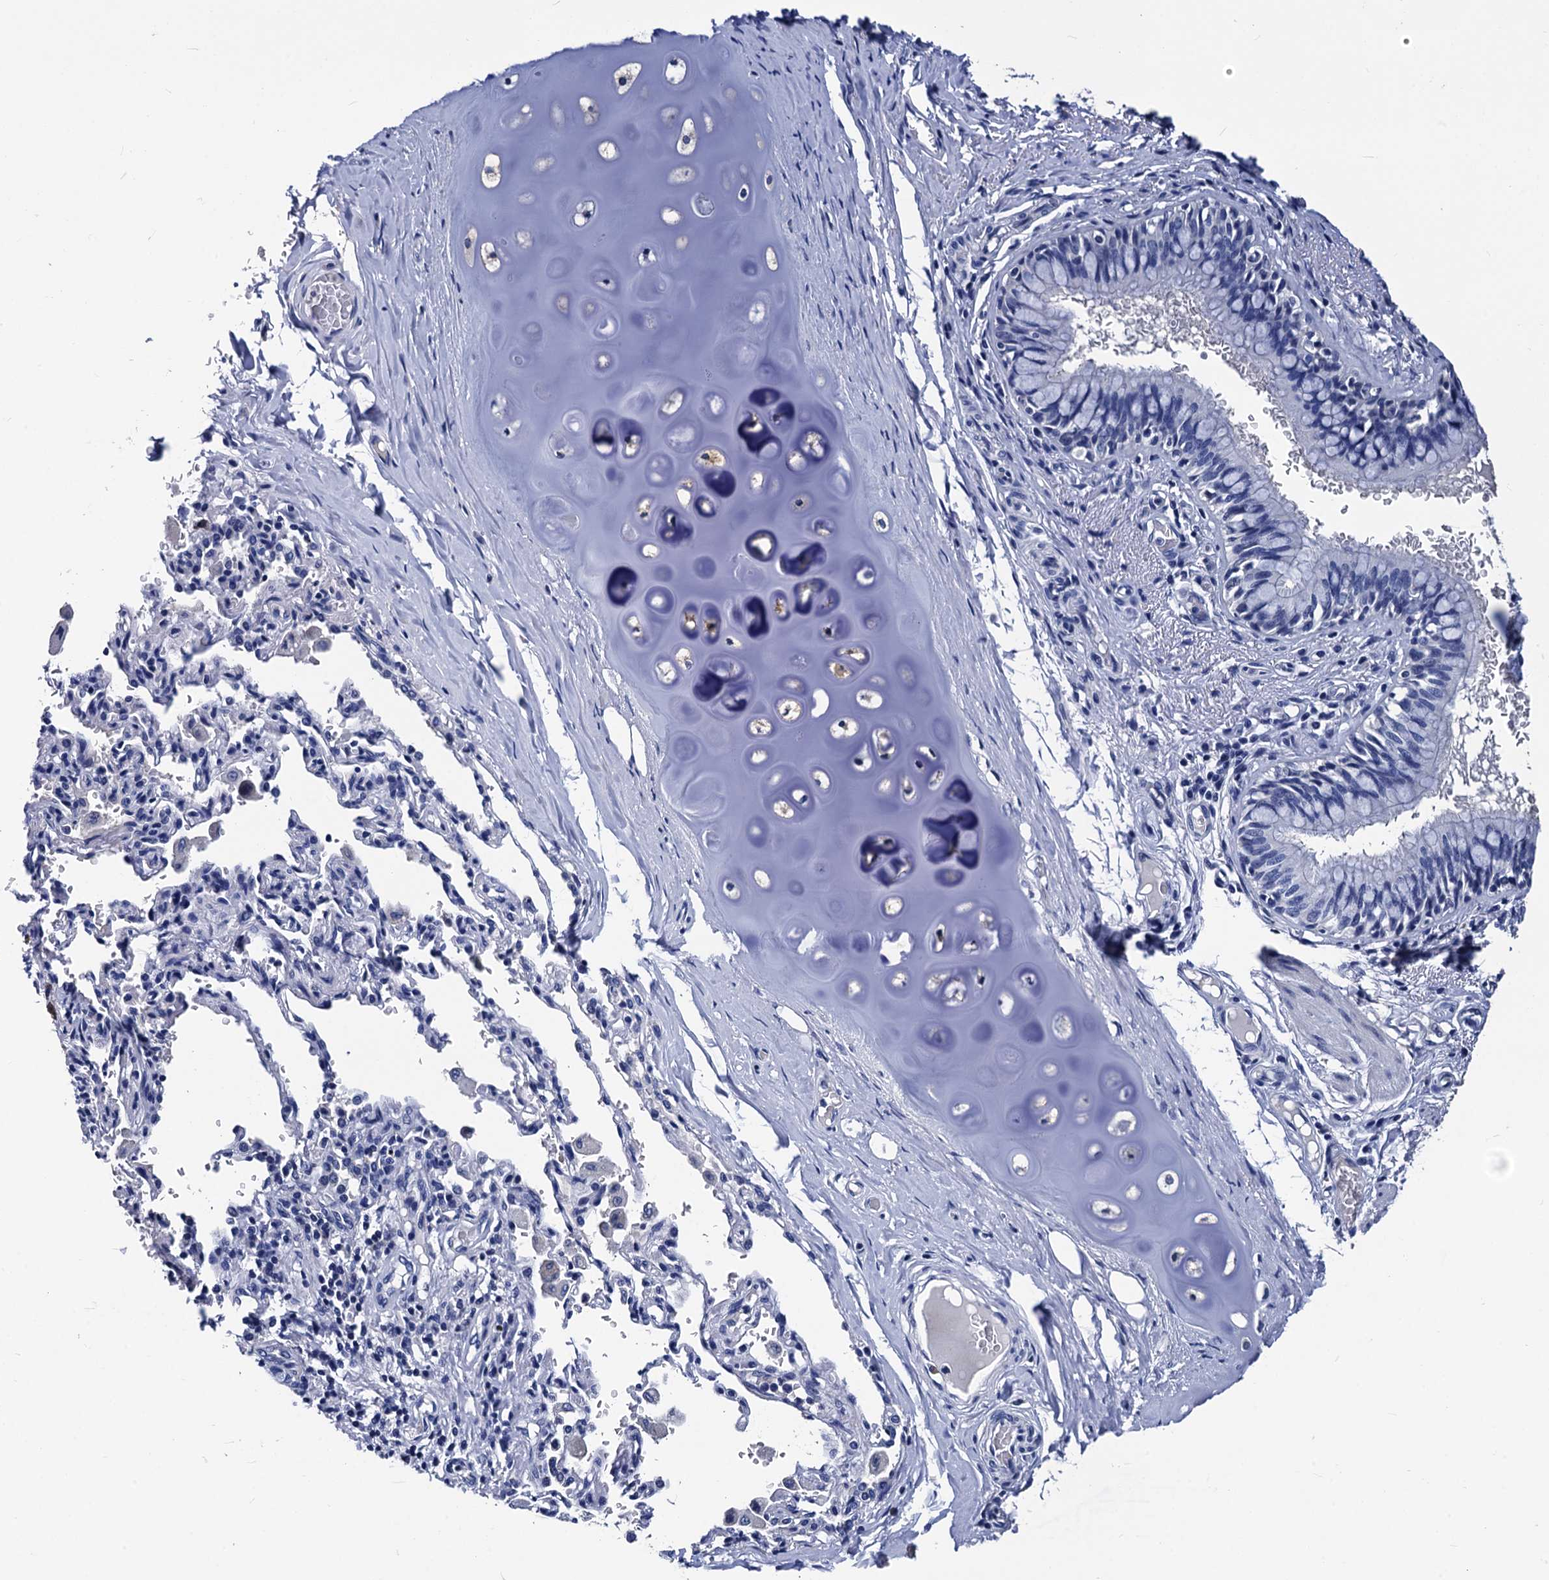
{"staining": {"intensity": "negative", "quantity": "none", "location": "none"}, "tissue": "bronchus", "cell_type": "Respiratory epithelial cells", "image_type": "normal", "snomed": [{"axis": "morphology", "description": "Normal tissue, NOS"}, {"axis": "topography", "description": "Cartilage tissue"}, {"axis": "topography", "description": "Bronchus"}], "caption": "Immunohistochemistry photomicrograph of unremarkable bronchus: bronchus stained with DAB exhibits no significant protein staining in respiratory epithelial cells.", "gene": "LRRC30", "patient": {"sex": "female", "age": 36}}